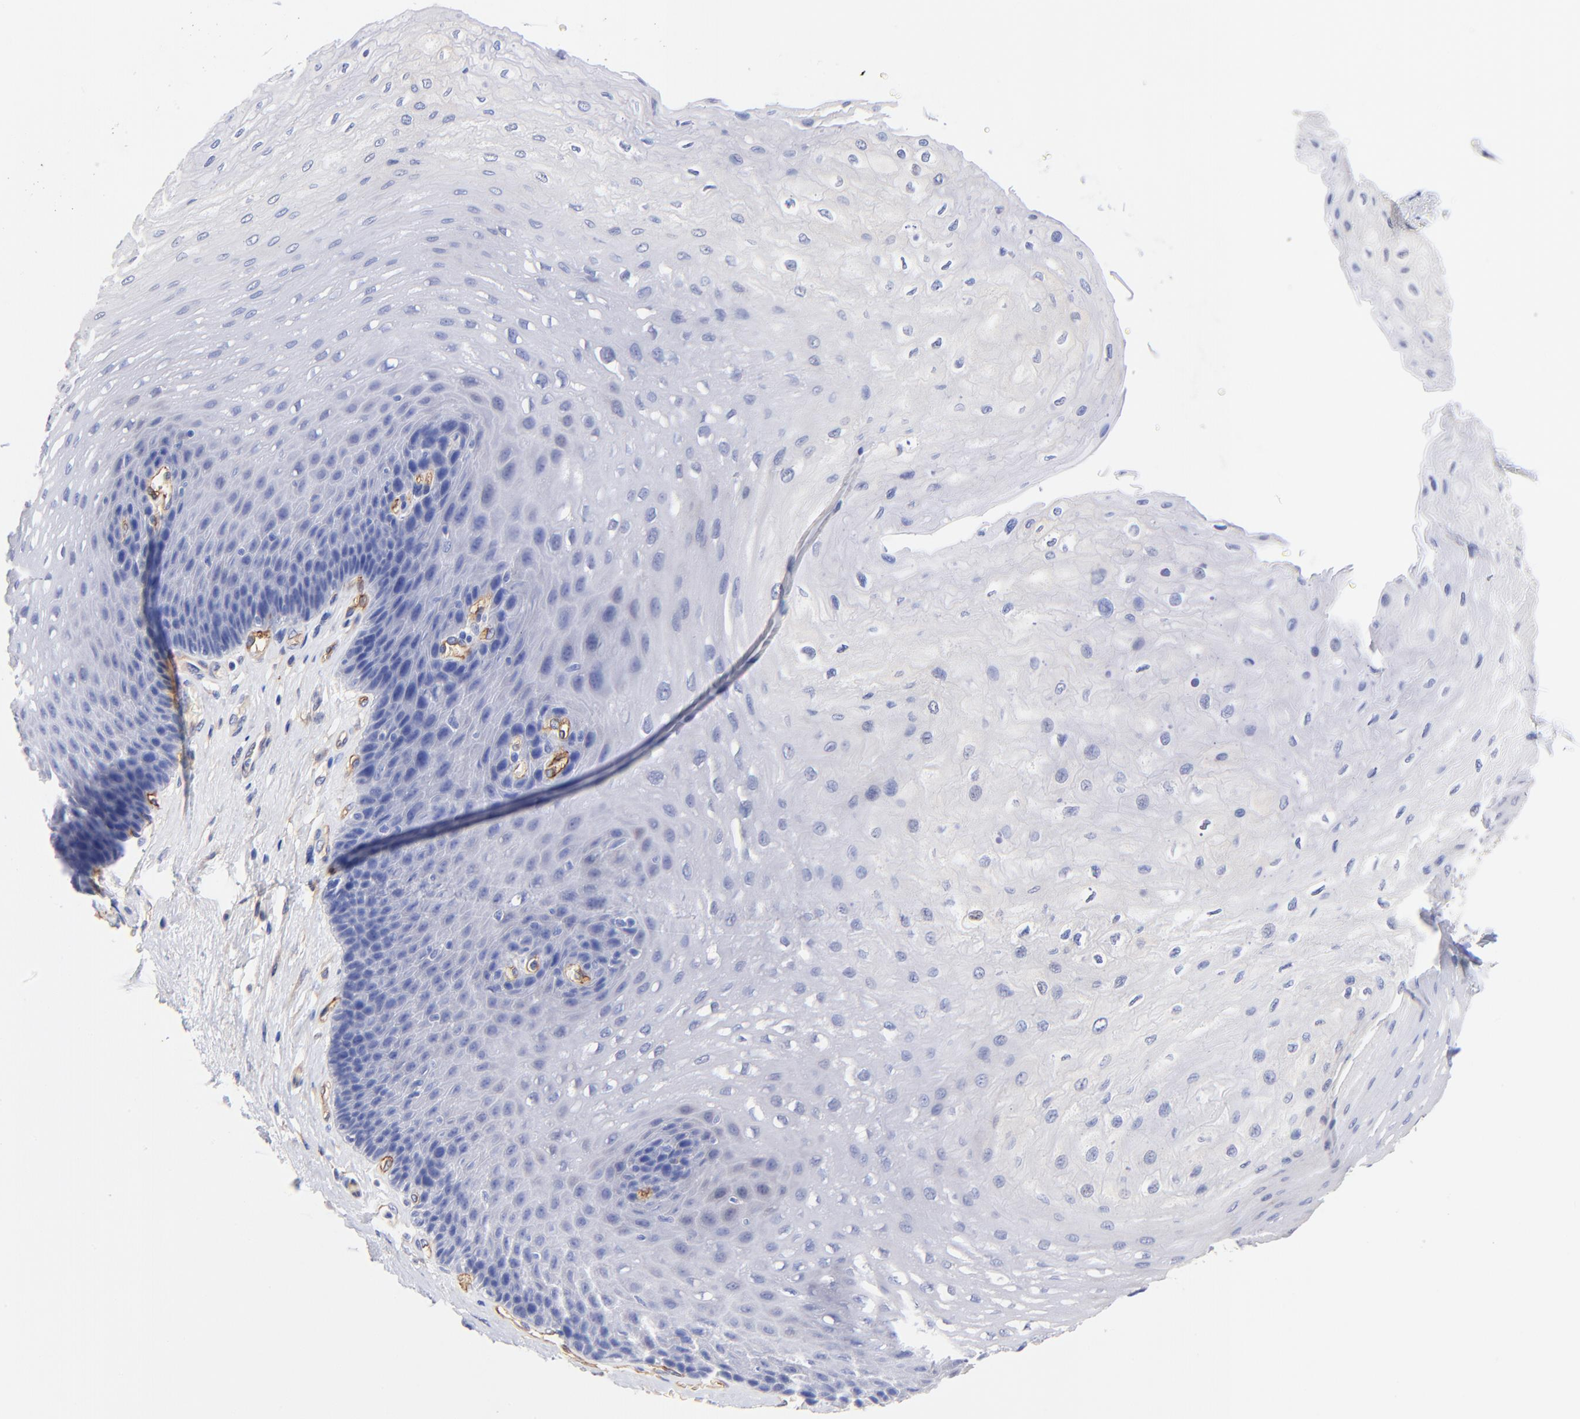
{"staining": {"intensity": "negative", "quantity": "none", "location": "none"}, "tissue": "esophagus", "cell_type": "Squamous epithelial cells", "image_type": "normal", "snomed": [{"axis": "morphology", "description": "Normal tissue, NOS"}, {"axis": "topography", "description": "Esophagus"}], "caption": "The micrograph displays no staining of squamous epithelial cells in unremarkable esophagus. The staining is performed using DAB brown chromogen with nuclei counter-stained in using hematoxylin.", "gene": "SLC44A2", "patient": {"sex": "female", "age": 72}}